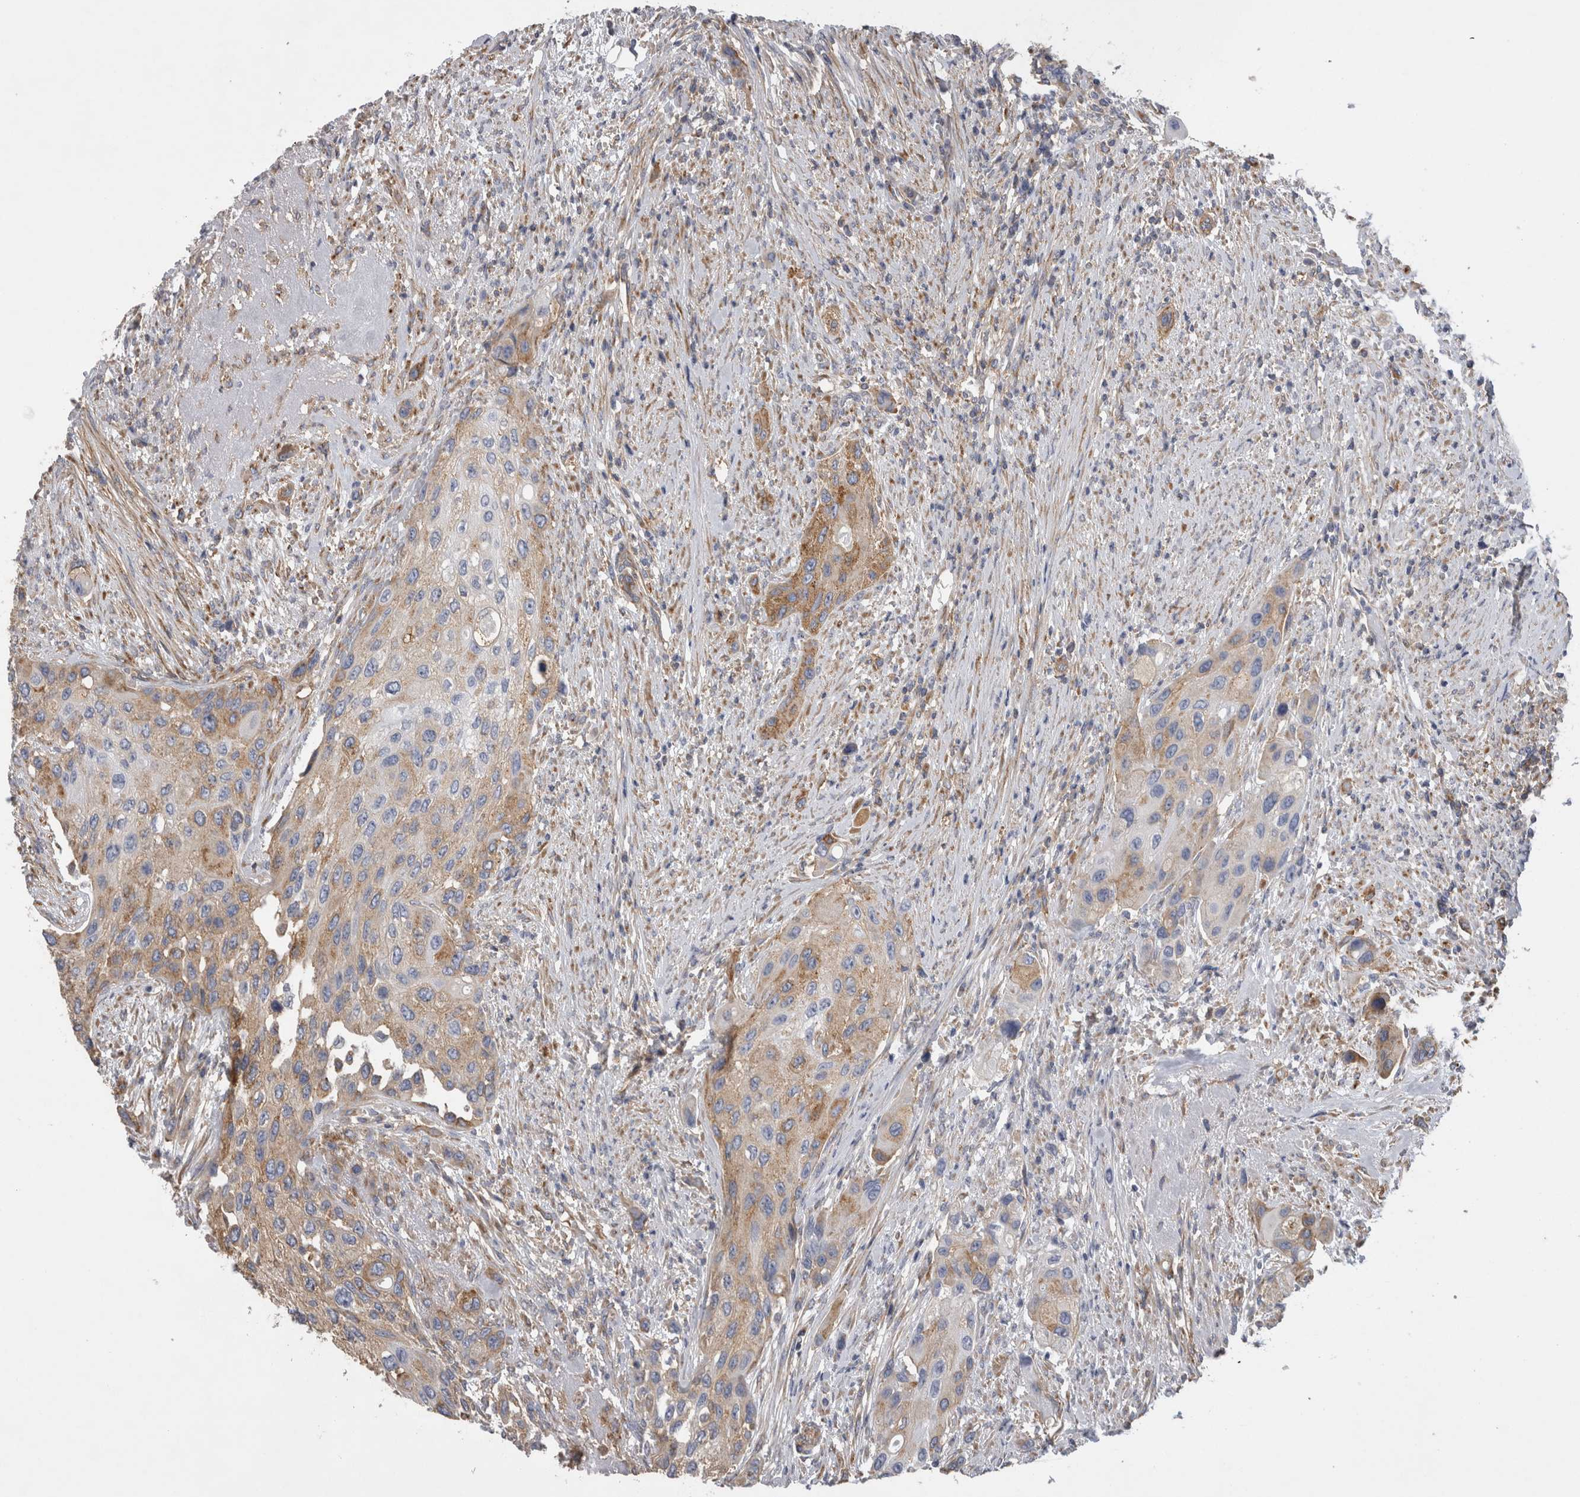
{"staining": {"intensity": "moderate", "quantity": "<25%", "location": "cytoplasmic/membranous"}, "tissue": "urothelial cancer", "cell_type": "Tumor cells", "image_type": "cancer", "snomed": [{"axis": "morphology", "description": "Urothelial carcinoma, High grade"}, {"axis": "topography", "description": "Urinary bladder"}], "caption": "Urothelial cancer stained with immunohistochemistry (IHC) demonstrates moderate cytoplasmic/membranous expression in approximately <25% of tumor cells. (Brightfield microscopy of DAB IHC at high magnification).", "gene": "ATXN3", "patient": {"sex": "female", "age": 56}}